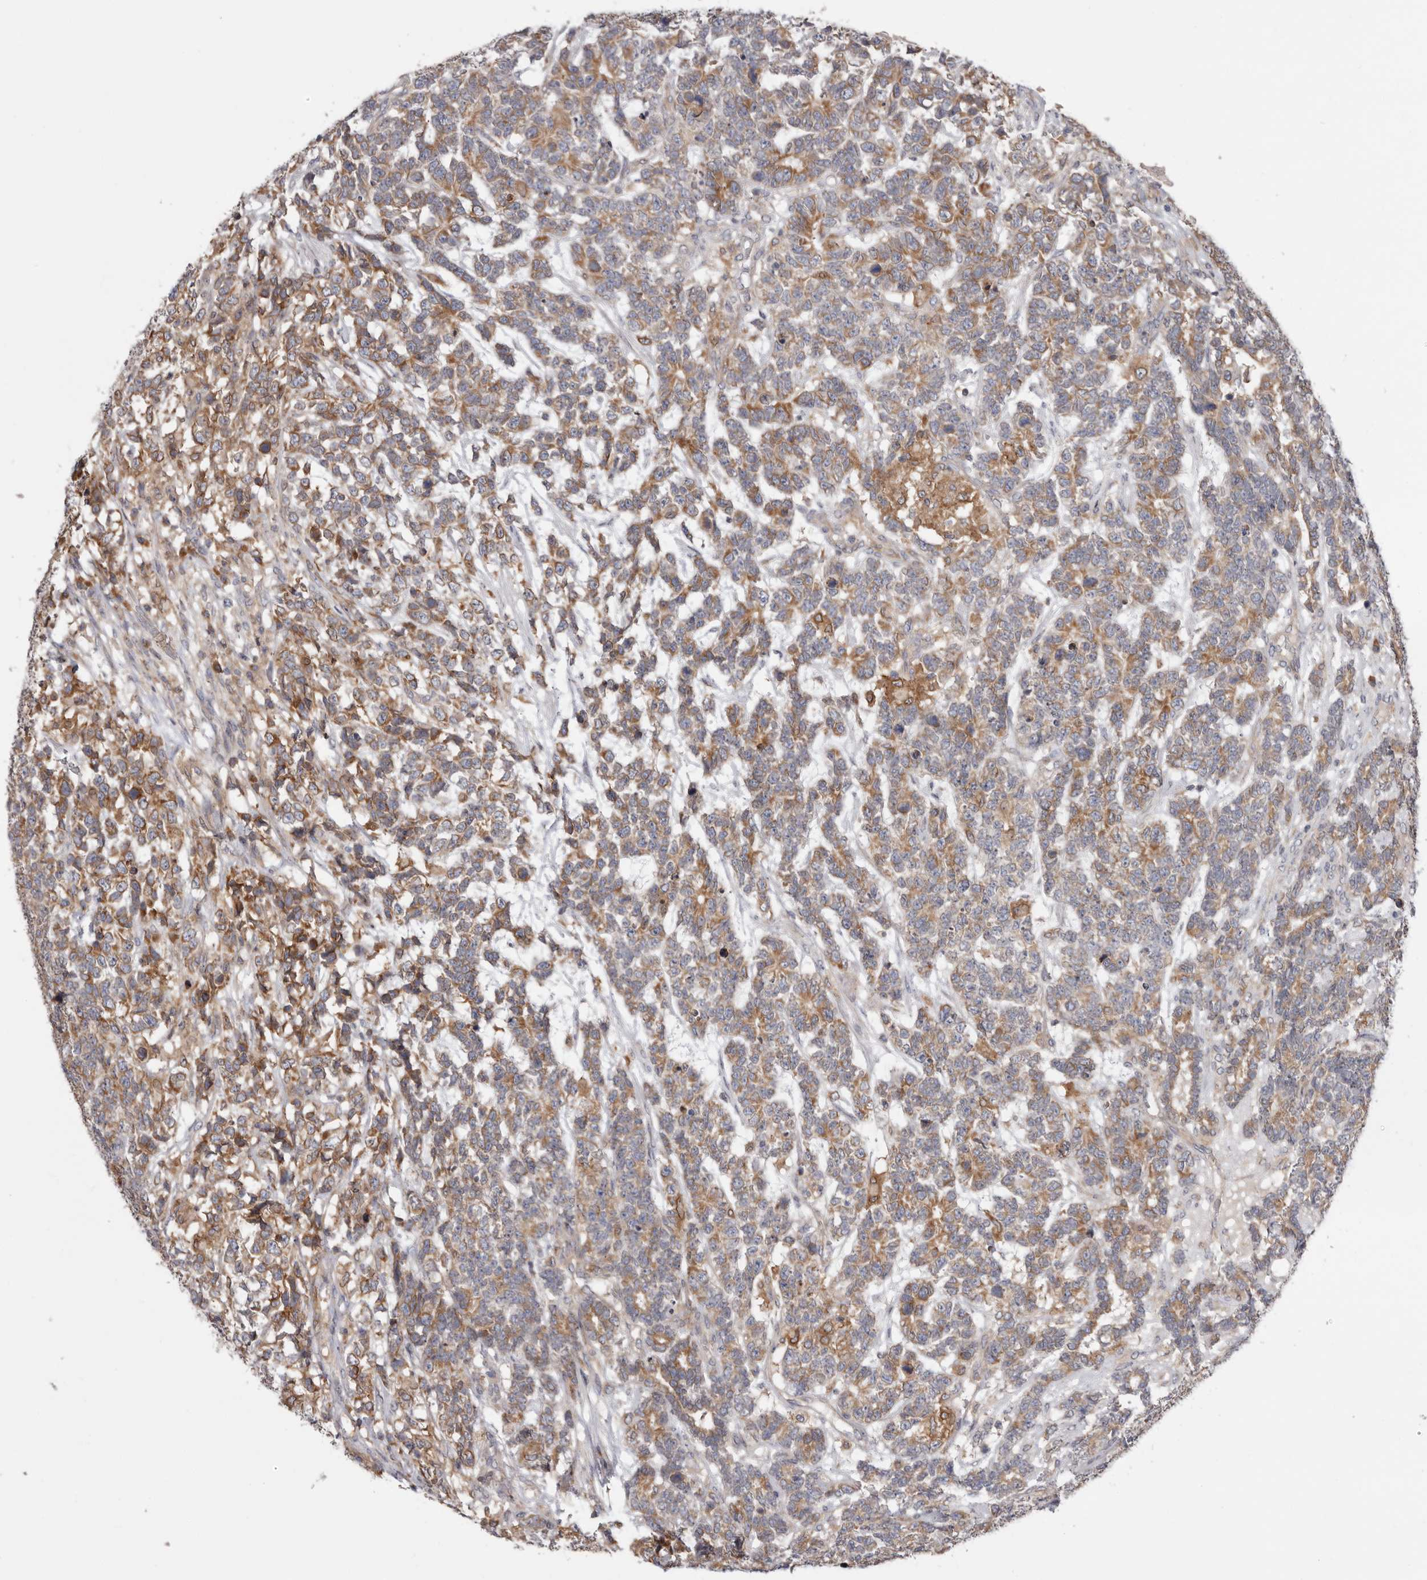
{"staining": {"intensity": "moderate", "quantity": ">75%", "location": "cytoplasmic/membranous"}, "tissue": "testis cancer", "cell_type": "Tumor cells", "image_type": "cancer", "snomed": [{"axis": "morphology", "description": "Carcinoma, Embryonal, NOS"}, {"axis": "topography", "description": "Testis"}], "caption": "Immunohistochemical staining of embryonal carcinoma (testis) displays medium levels of moderate cytoplasmic/membranous positivity in approximately >75% of tumor cells.", "gene": "TMUB1", "patient": {"sex": "male", "age": 26}}